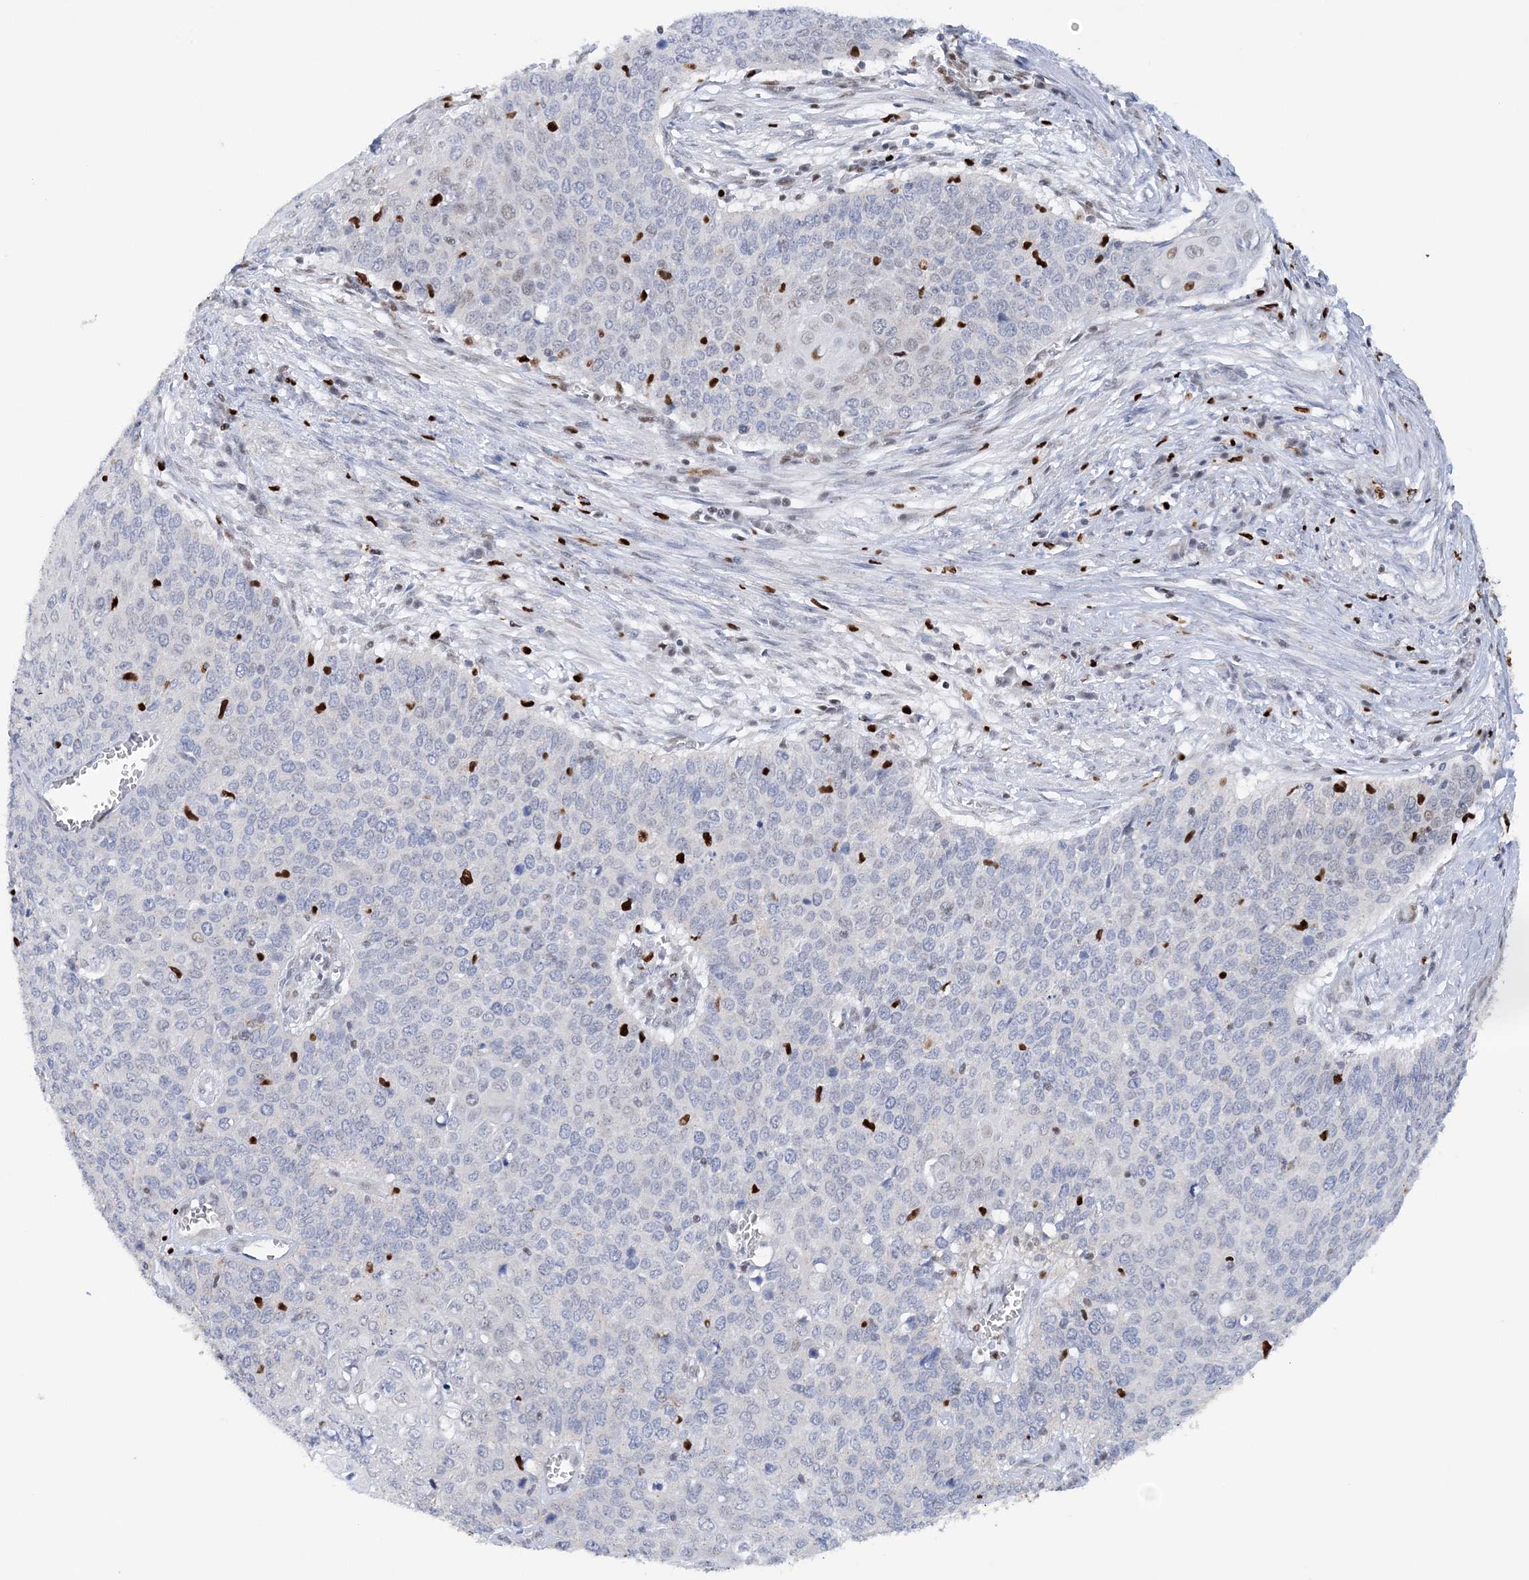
{"staining": {"intensity": "negative", "quantity": "none", "location": "none"}, "tissue": "cervical cancer", "cell_type": "Tumor cells", "image_type": "cancer", "snomed": [{"axis": "morphology", "description": "Squamous cell carcinoma, NOS"}, {"axis": "topography", "description": "Cervix"}], "caption": "A high-resolution histopathology image shows IHC staining of cervical cancer (squamous cell carcinoma), which demonstrates no significant expression in tumor cells.", "gene": "NIT2", "patient": {"sex": "female", "age": 39}}